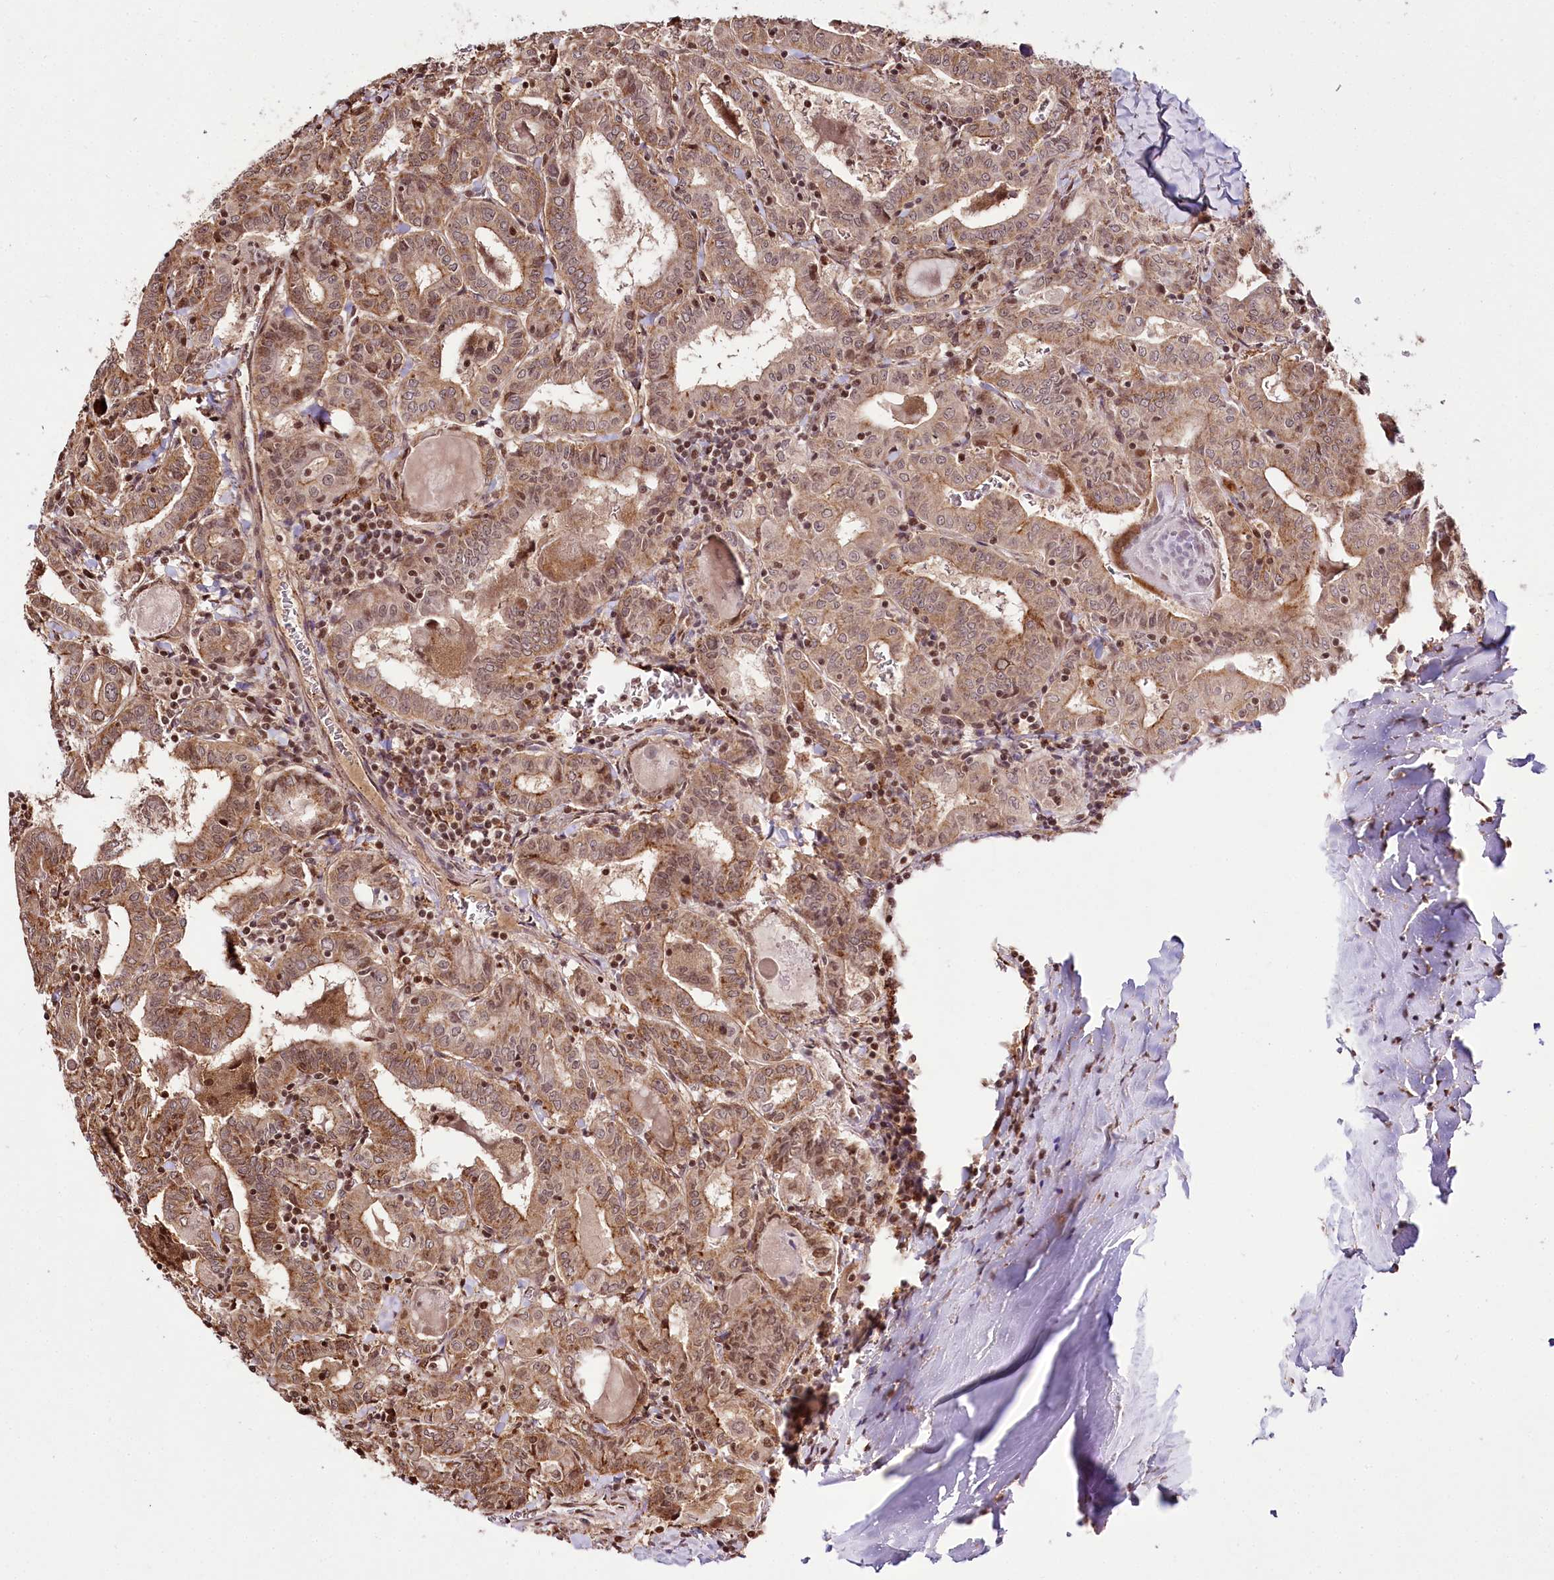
{"staining": {"intensity": "moderate", "quantity": ">75%", "location": "cytoplasmic/membranous,nuclear"}, "tissue": "thyroid cancer", "cell_type": "Tumor cells", "image_type": "cancer", "snomed": [{"axis": "morphology", "description": "Papillary adenocarcinoma, NOS"}, {"axis": "topography", "description": "Thyroid gland"}], "caption": "DAB (3,3'-diaminobenzidine) immunohistochemical staining of thyroid cancer reveals moderate cytoplasmic/membranous and nuclear protein staining in about >75% of tumor cells. (DAB (3,3'-diaminobenzidine) IHC with brightfield microscopy, high magnification).", "gene": "HOXC8", "patient": {"sex": "female", "age": 72}}